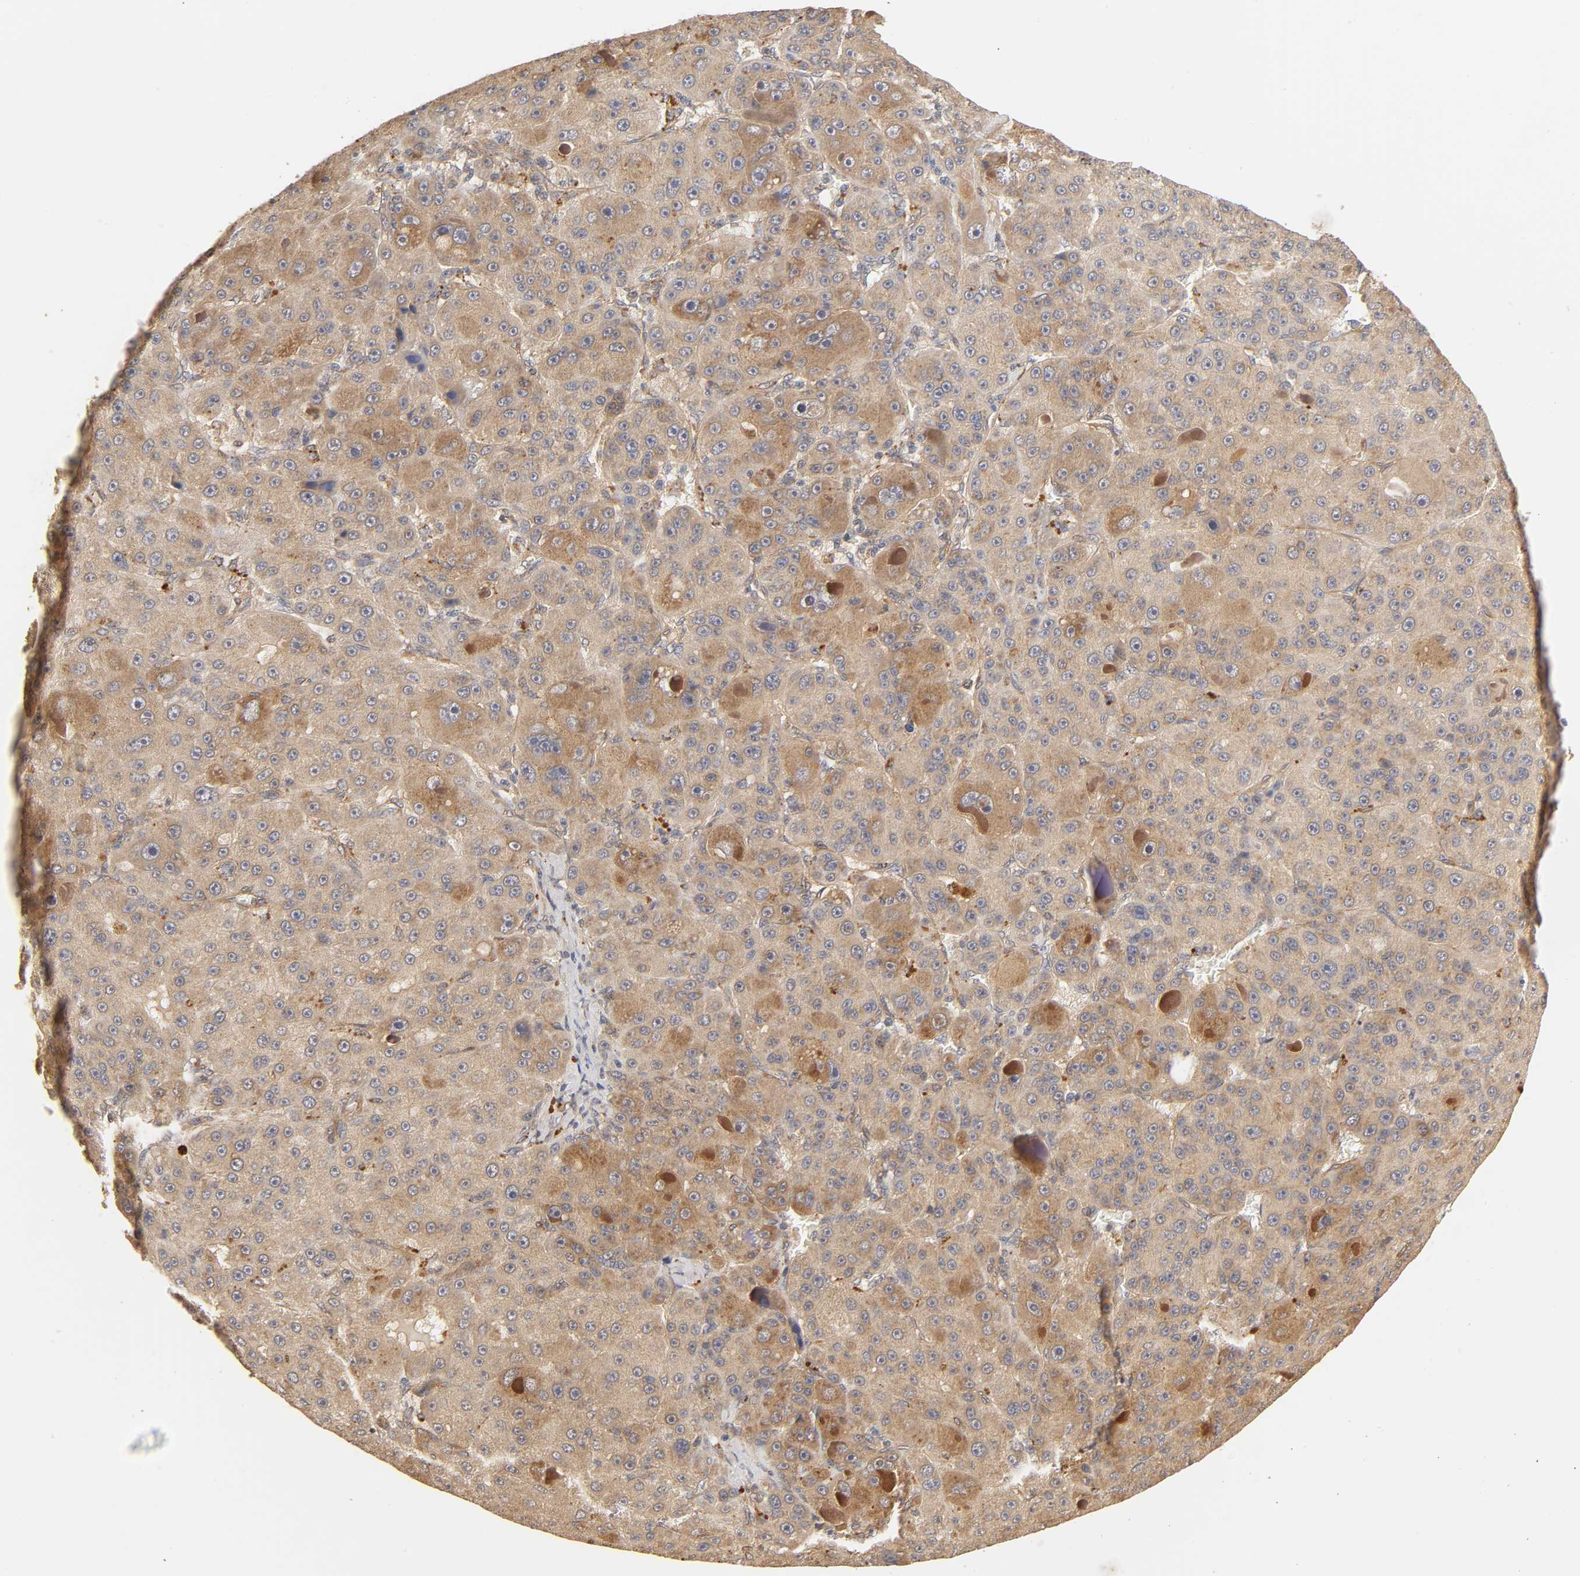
{"staining": {"intensity": "strong", "quantity": ">75%", "location": "cytoplasmic/membranous"}, "tissue": "liver cancer", "cell_type": "Tumor cells", "image_type": "cancer", "snomed": [{"axis": "morphology", "description": "Carcinoma, Hepatocellular, NOS"}, {"axis": "topography", "description": "Liver"}], "caption": "Immunohistochemical staining of liver hepatocellular carcinoma demonstrates high levels of strong cytoplasmic/membranous positivity in approximately >75% of tumor cells.", "gene": "EPS8", "patient": {"sex": "male", "age": 76}}